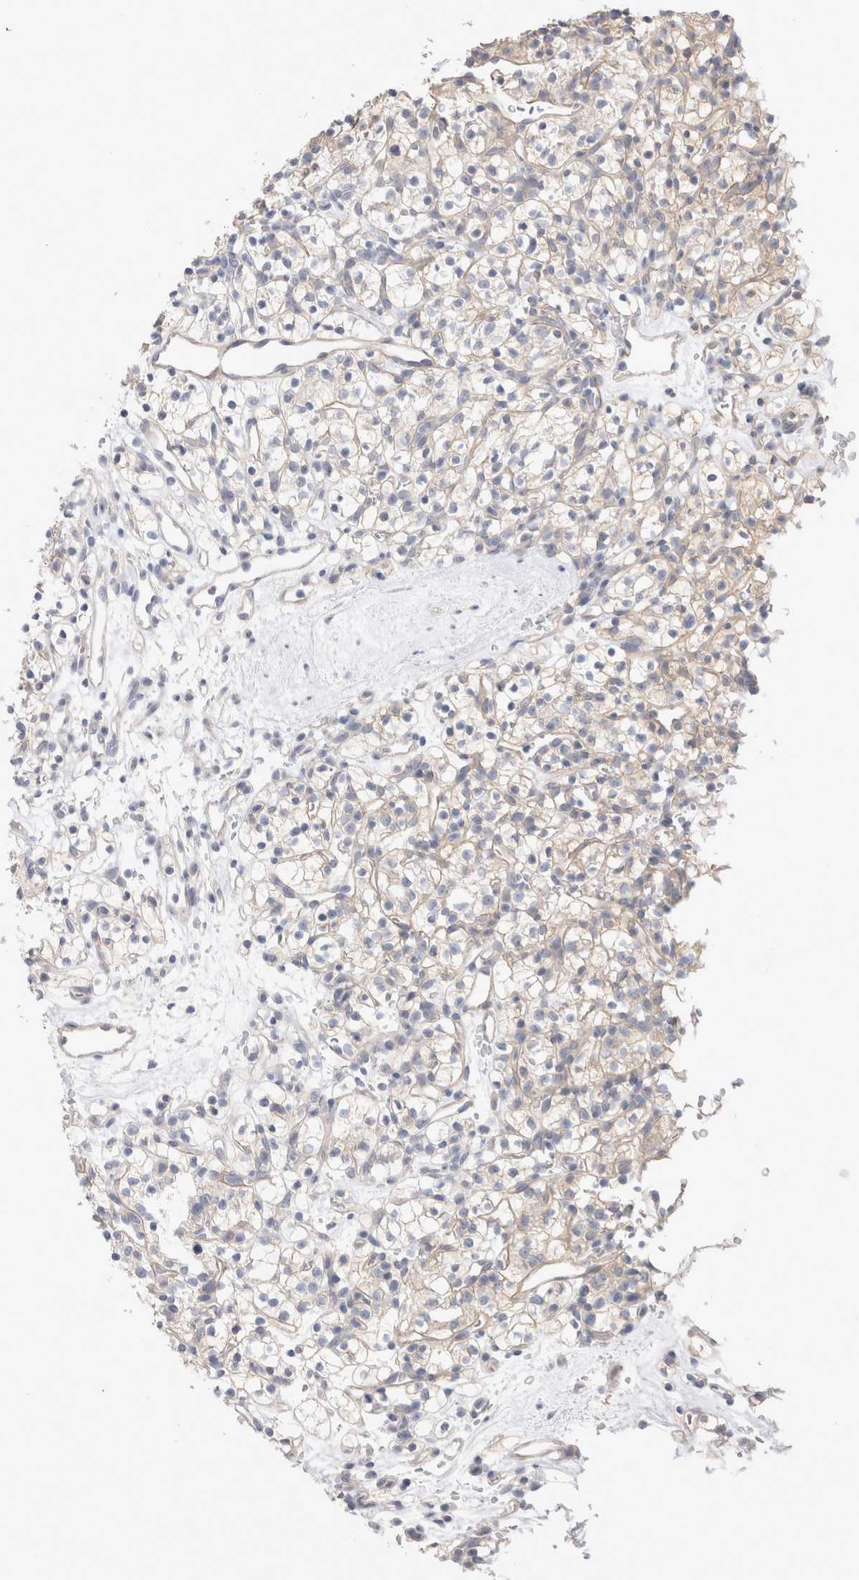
{"staining": {"intensity": "weak", "quantity": "<25%", "location": "cytoplasmic/membranous"}, "tissue": "renal cancer", "cell_type": "Tumor cells", "image_type": "cancer", "snomed": [{"axis": "morphology", "description": "Adenocarcinoma, NOS"}, {"axis": "topography", "description": "Kidney"}], "caption": "This micrograph is of renal cancer (adenocarcinoma) stained with IHC to label a protein in brown with the nuclei are counter-stained blue. There is no positivity in tumor cells.", "gene": "DMD", "patient": {"sex": "female", "age": 57}}